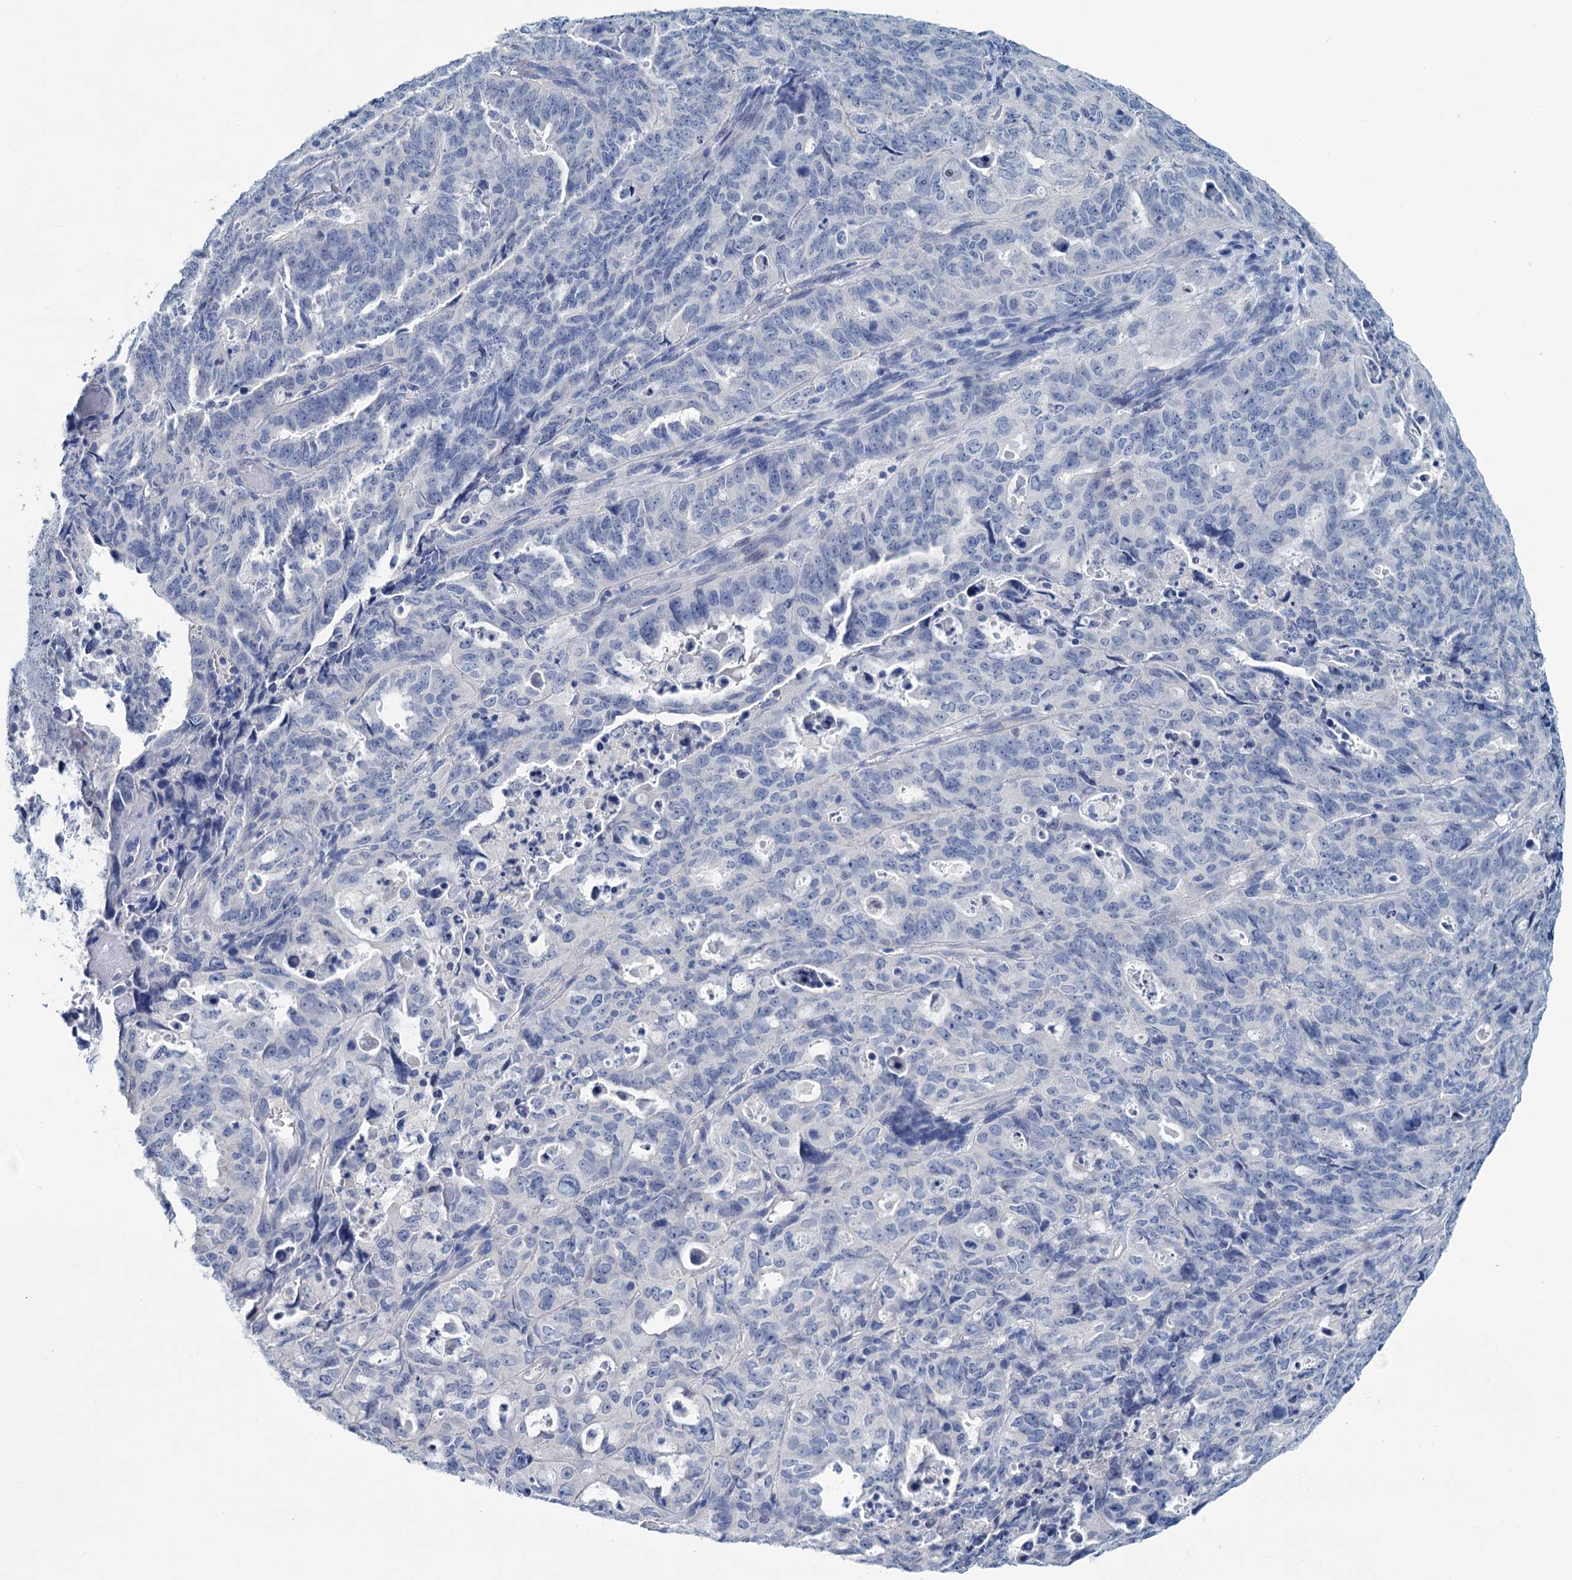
{"staining": {"intensity": "negative", "quantity": "none", "location": "none"}, "tissue": "endometrial cancer", "cell_type": "Tumor cells", "image_type": "cancer", "snomed": [{"axis": "morphology", "description": "Adenocarcinoma, NOS"}, {"axis": "topography", "description": "Endometrium"}], "caption": "IHC micrograph of neoplastic tissue: endometrial adenocarcinoma stained with DAB displays no significant protein positivity in tumor cells.", "gene": "MYOZ3", "patient": {"sex": "female", "age": 65}}